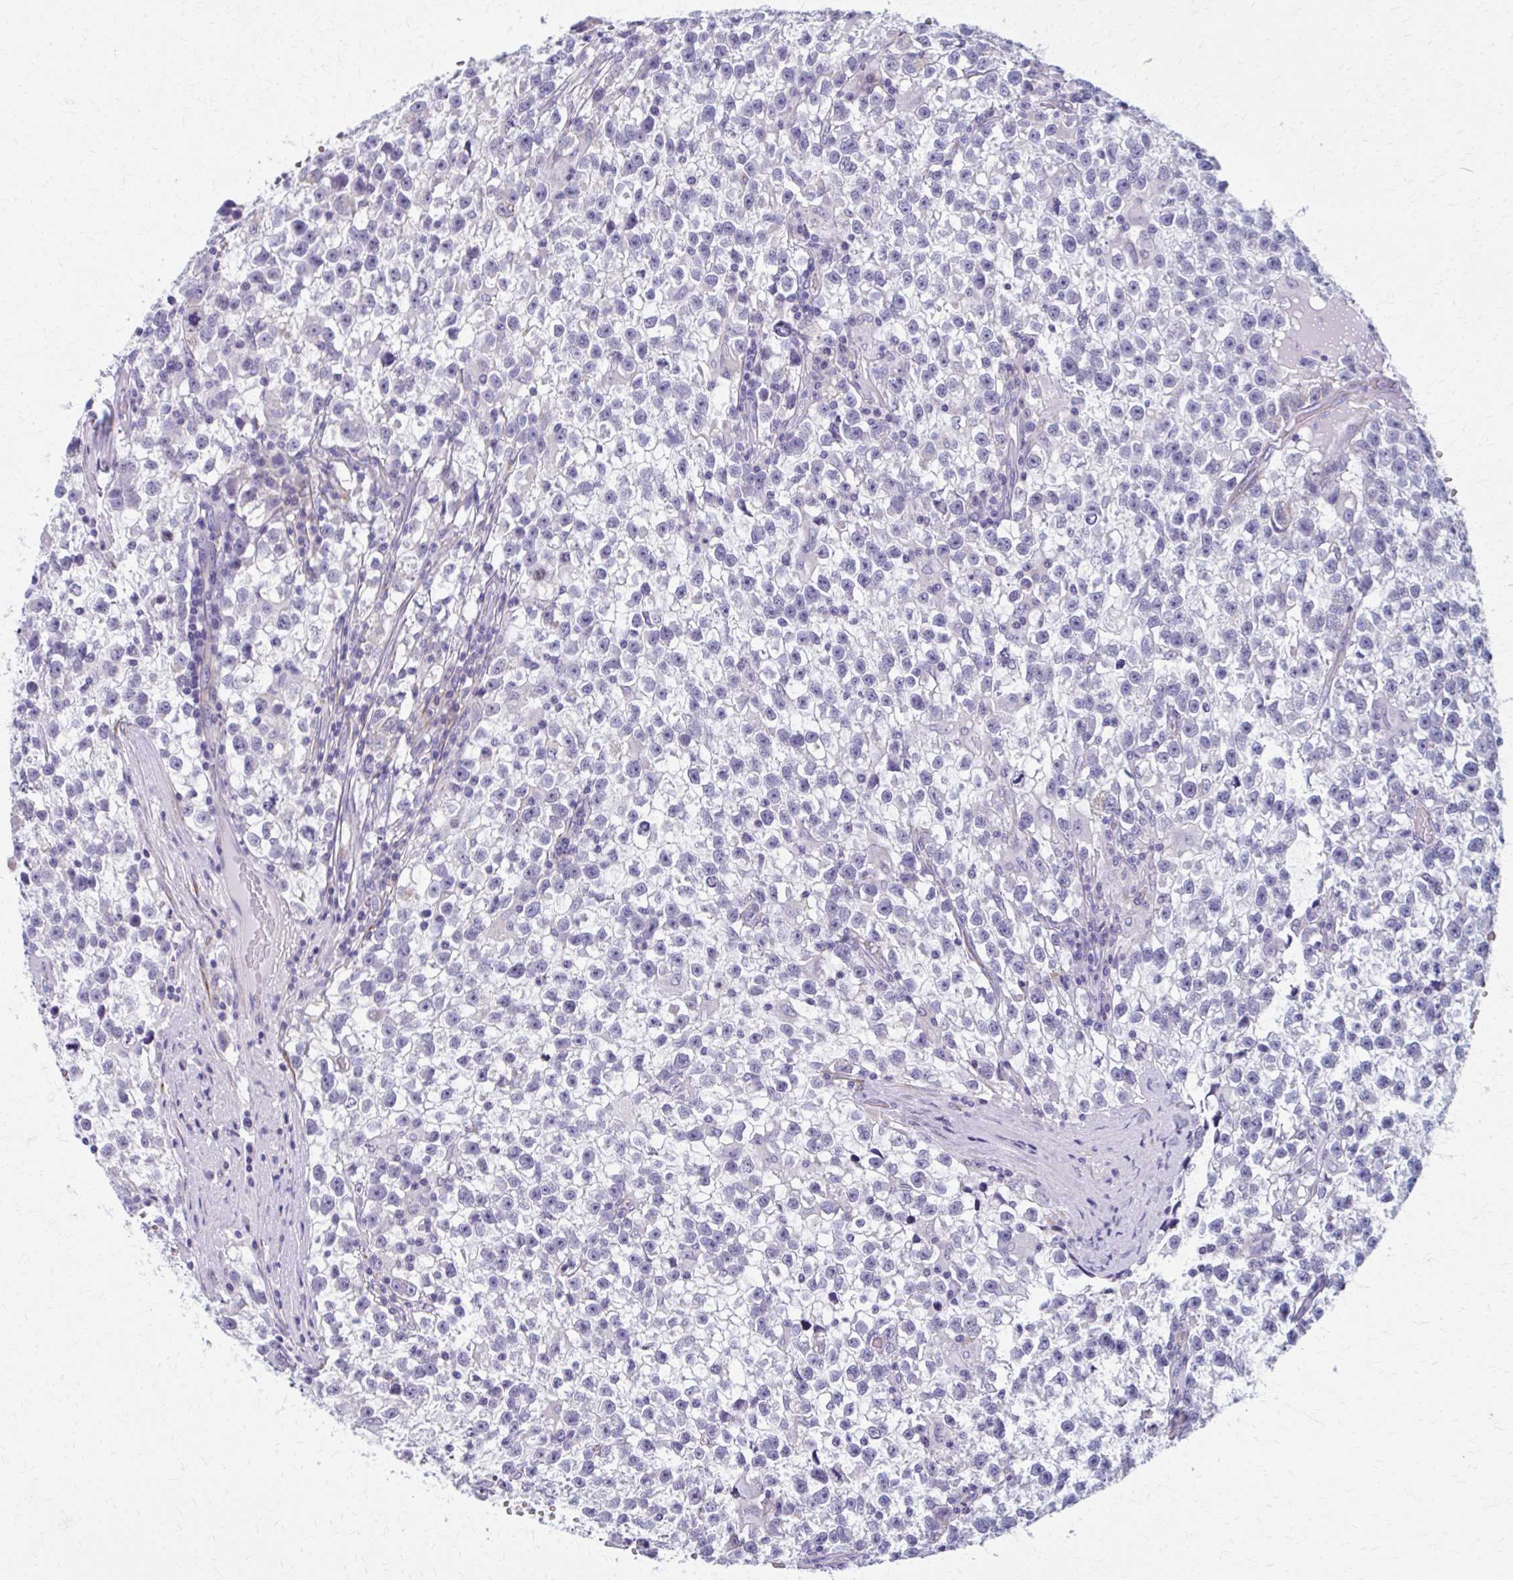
{"staining": {"intensity": "negative", "quantity": "none", "location": "none"}, "tissue": "testis cancer", "cell_type": "Tumor cells", "image_type": "cancer", "snomed": [{"axis": "morphology", "description": "Seminoma, NOS"}, {"axis": "topography", "description": "Testis"}], "caption": "IHC photomicrograph of neoplastic tissue: human testis cancer stained with DAB demonstrates no significant protein staining in tumor cells.", "gene": "SPATS2L", "patient": {"sex": "male", "age": 31}}